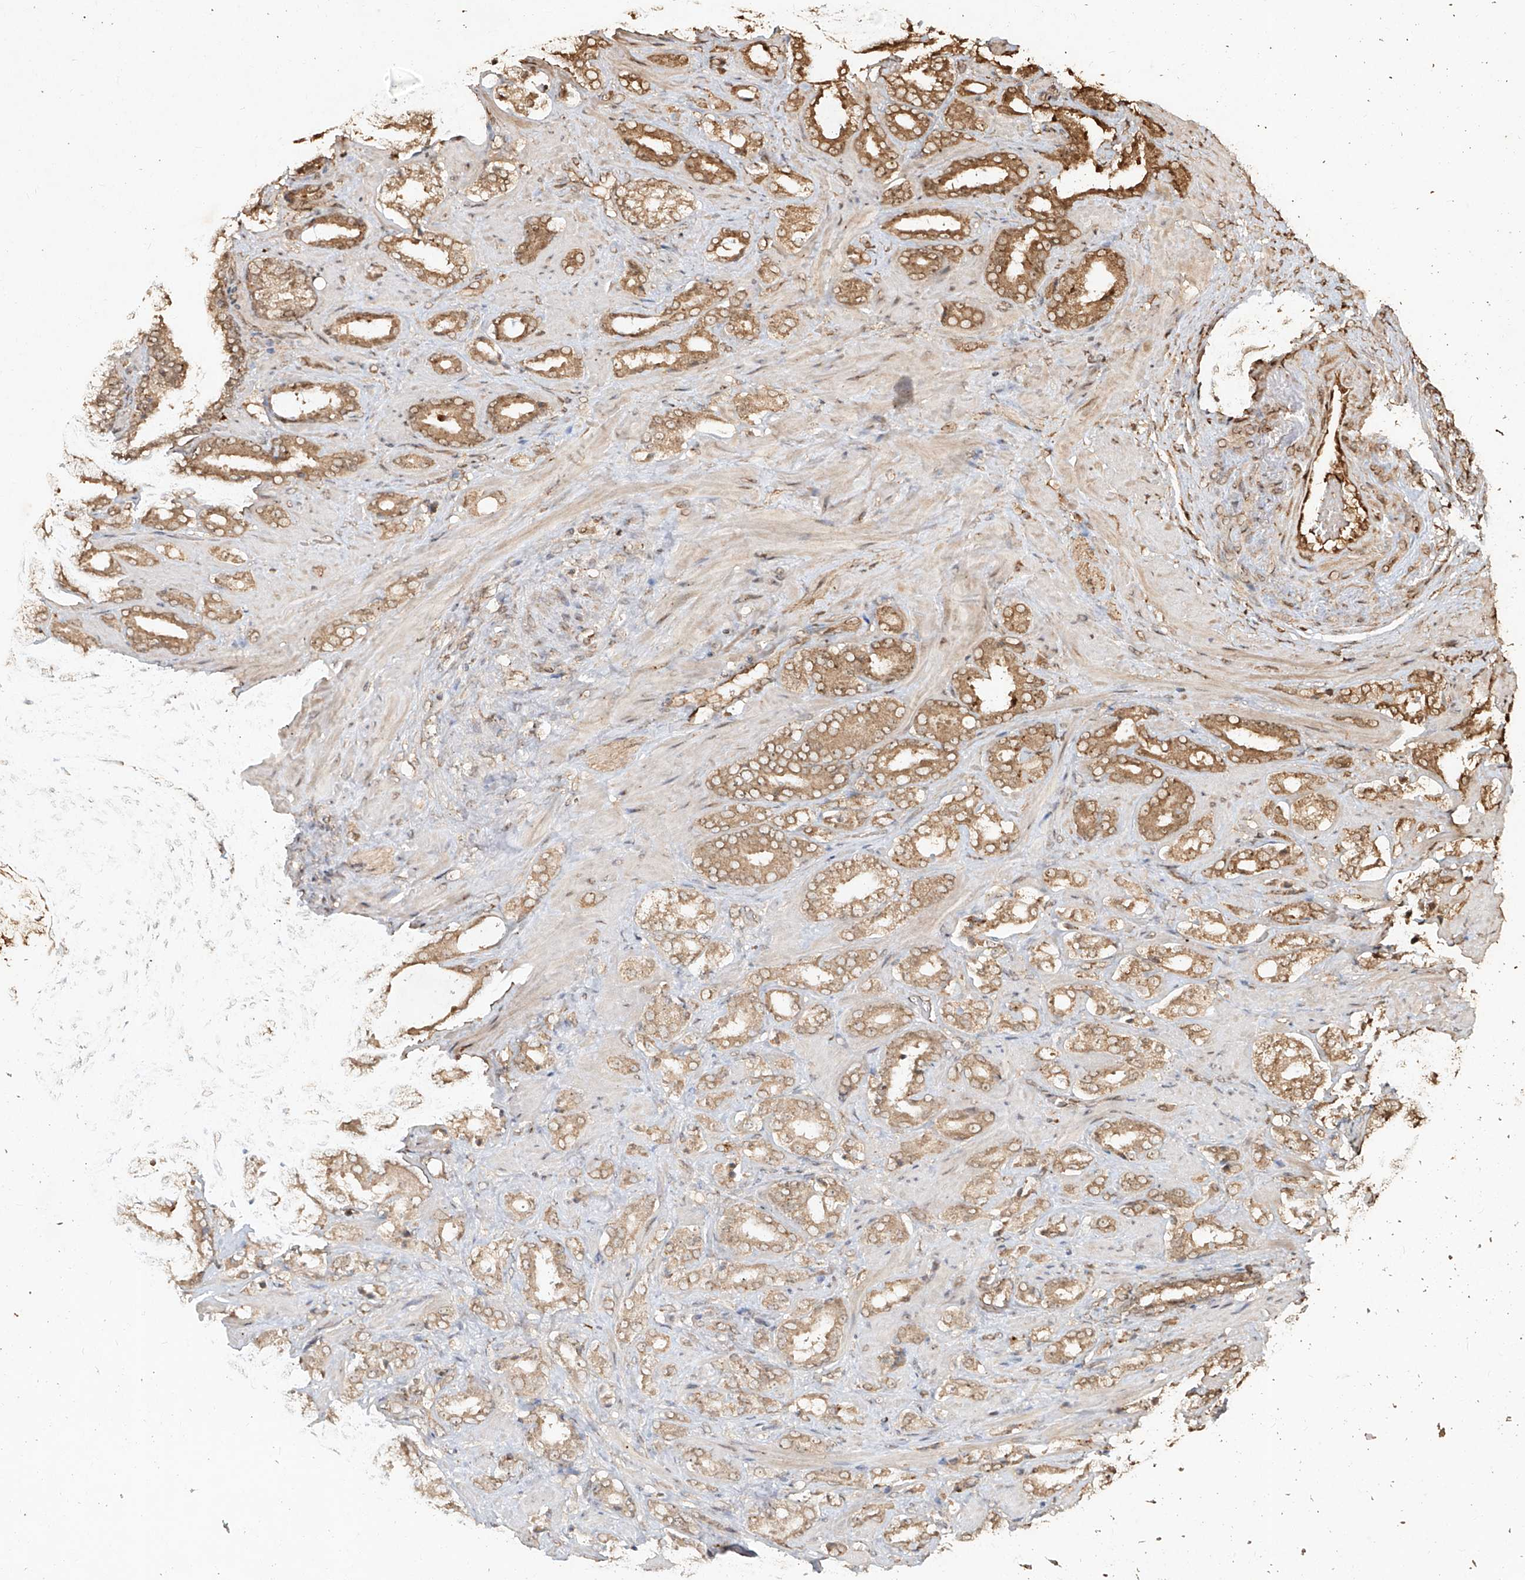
{"staining": {"intensity": "moderate", "quantity": ">75%", "location": "cytoplasmic/membranous,nuclear"}, "tissue": "prostate cancer", "cell_type": "Tumor cells", "image_type": "cancer", "snomed": [{"axis": "morphology", "description": "Adenocarcinoma, High grade"}, {"axis": "topography", "description": "Prostate"}], "caption": "Prostate cancer (high-grade adenocarcinoma) was stained to show a protein in brown. There is medium levels of moderate cytoplasmic/membranous and nuclear staining in approximately >75% of tumor cells.", "gene": "UBE2K", "patient": {"sex": "male", "age": 64}}